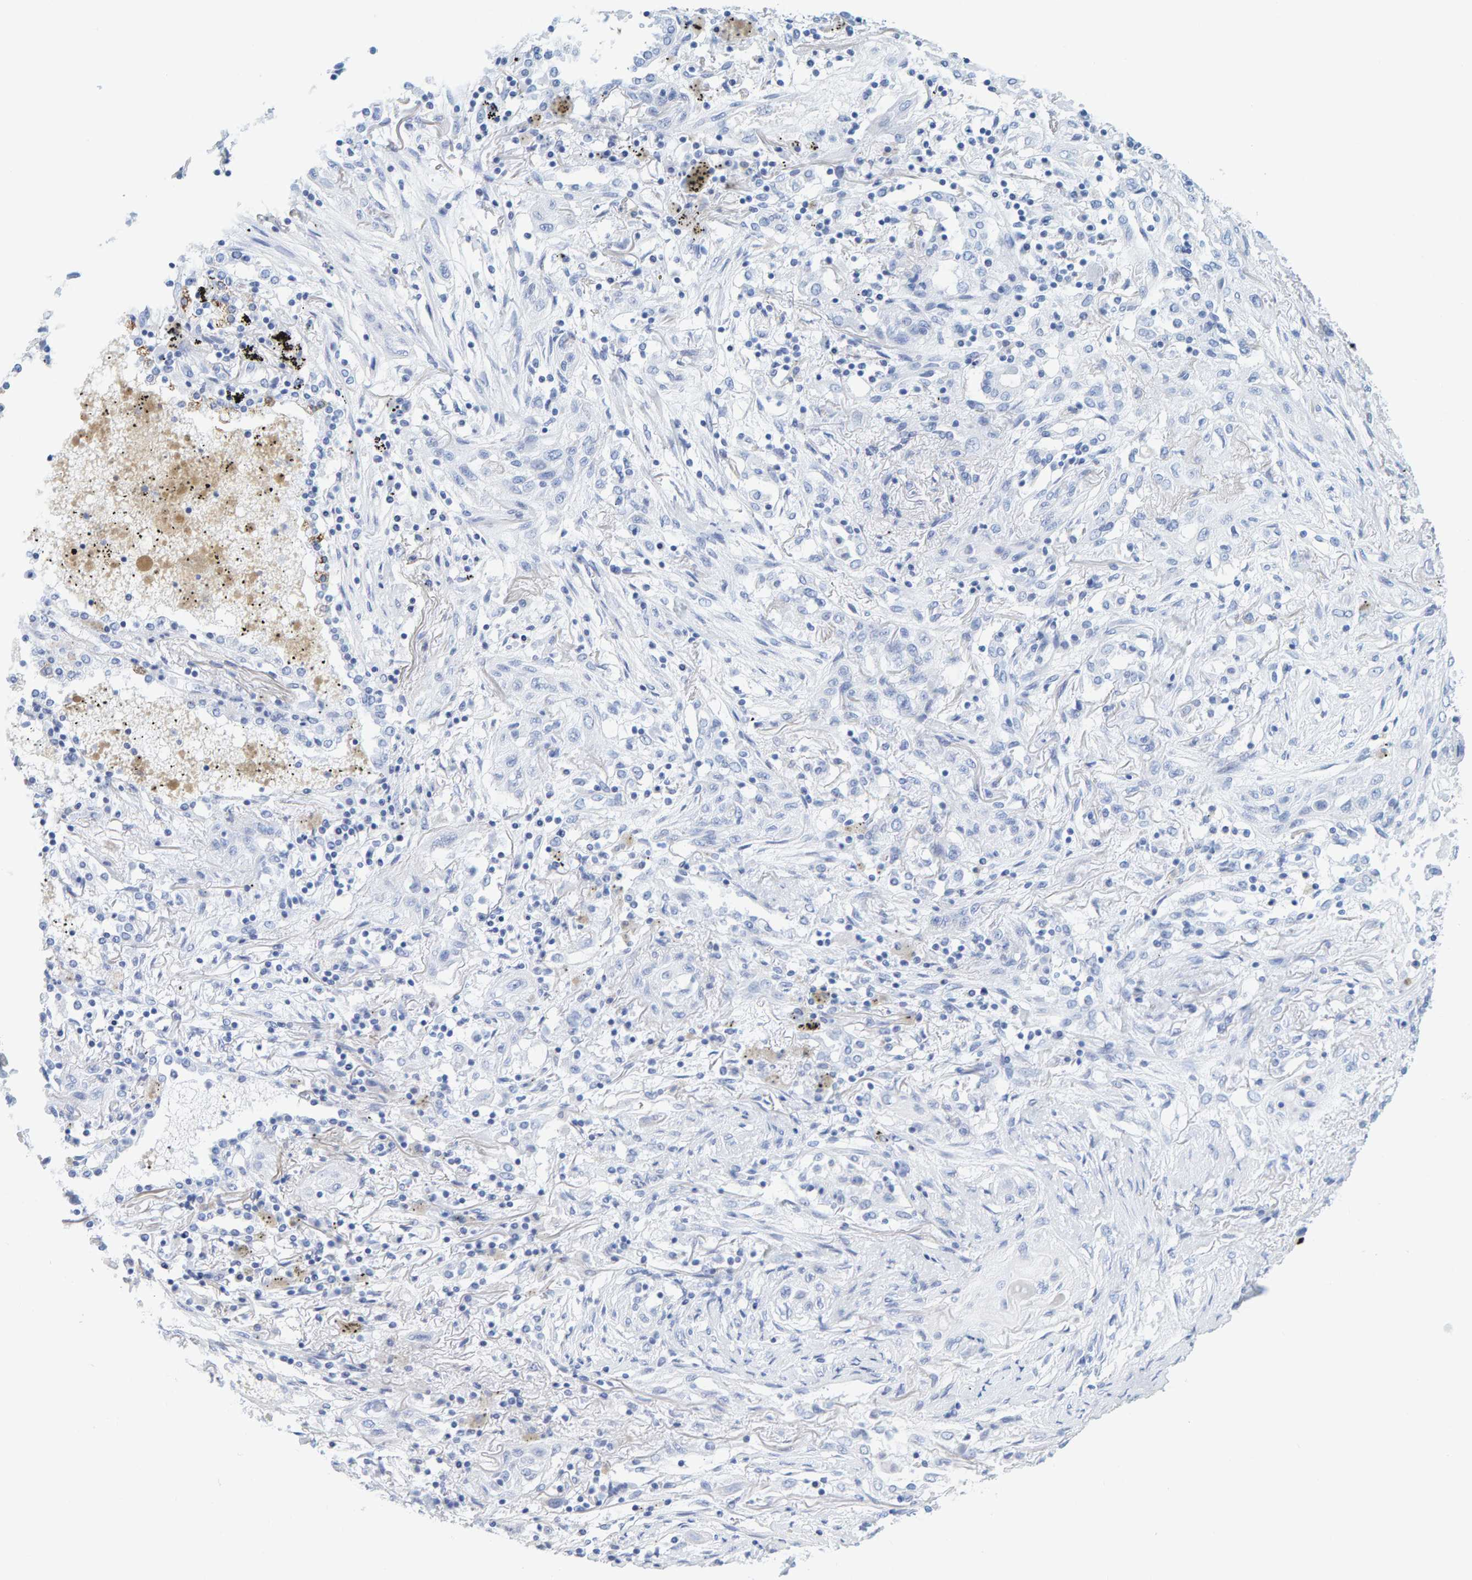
{"staining": {"intensity": "negative", "quantity": "none", "location": "none"}, "tissue": "lung cancer", "cell_type": "Tumor cells", "image_type": "cancer", "snomed": [{"axis": "morphology", "description": "Squamous cell carcinoma, NOS"}, {"axis": "topography", "description": "Lung"}], "caption": "An IHC micrograph of lung cancer (squamous cell carcinoma) is shown. There is no staining in tumor cells of lung cancer (squamous cell carcinoma).", "gene": "SFTPC", "patient": {"sex": "female", "age": 47}}